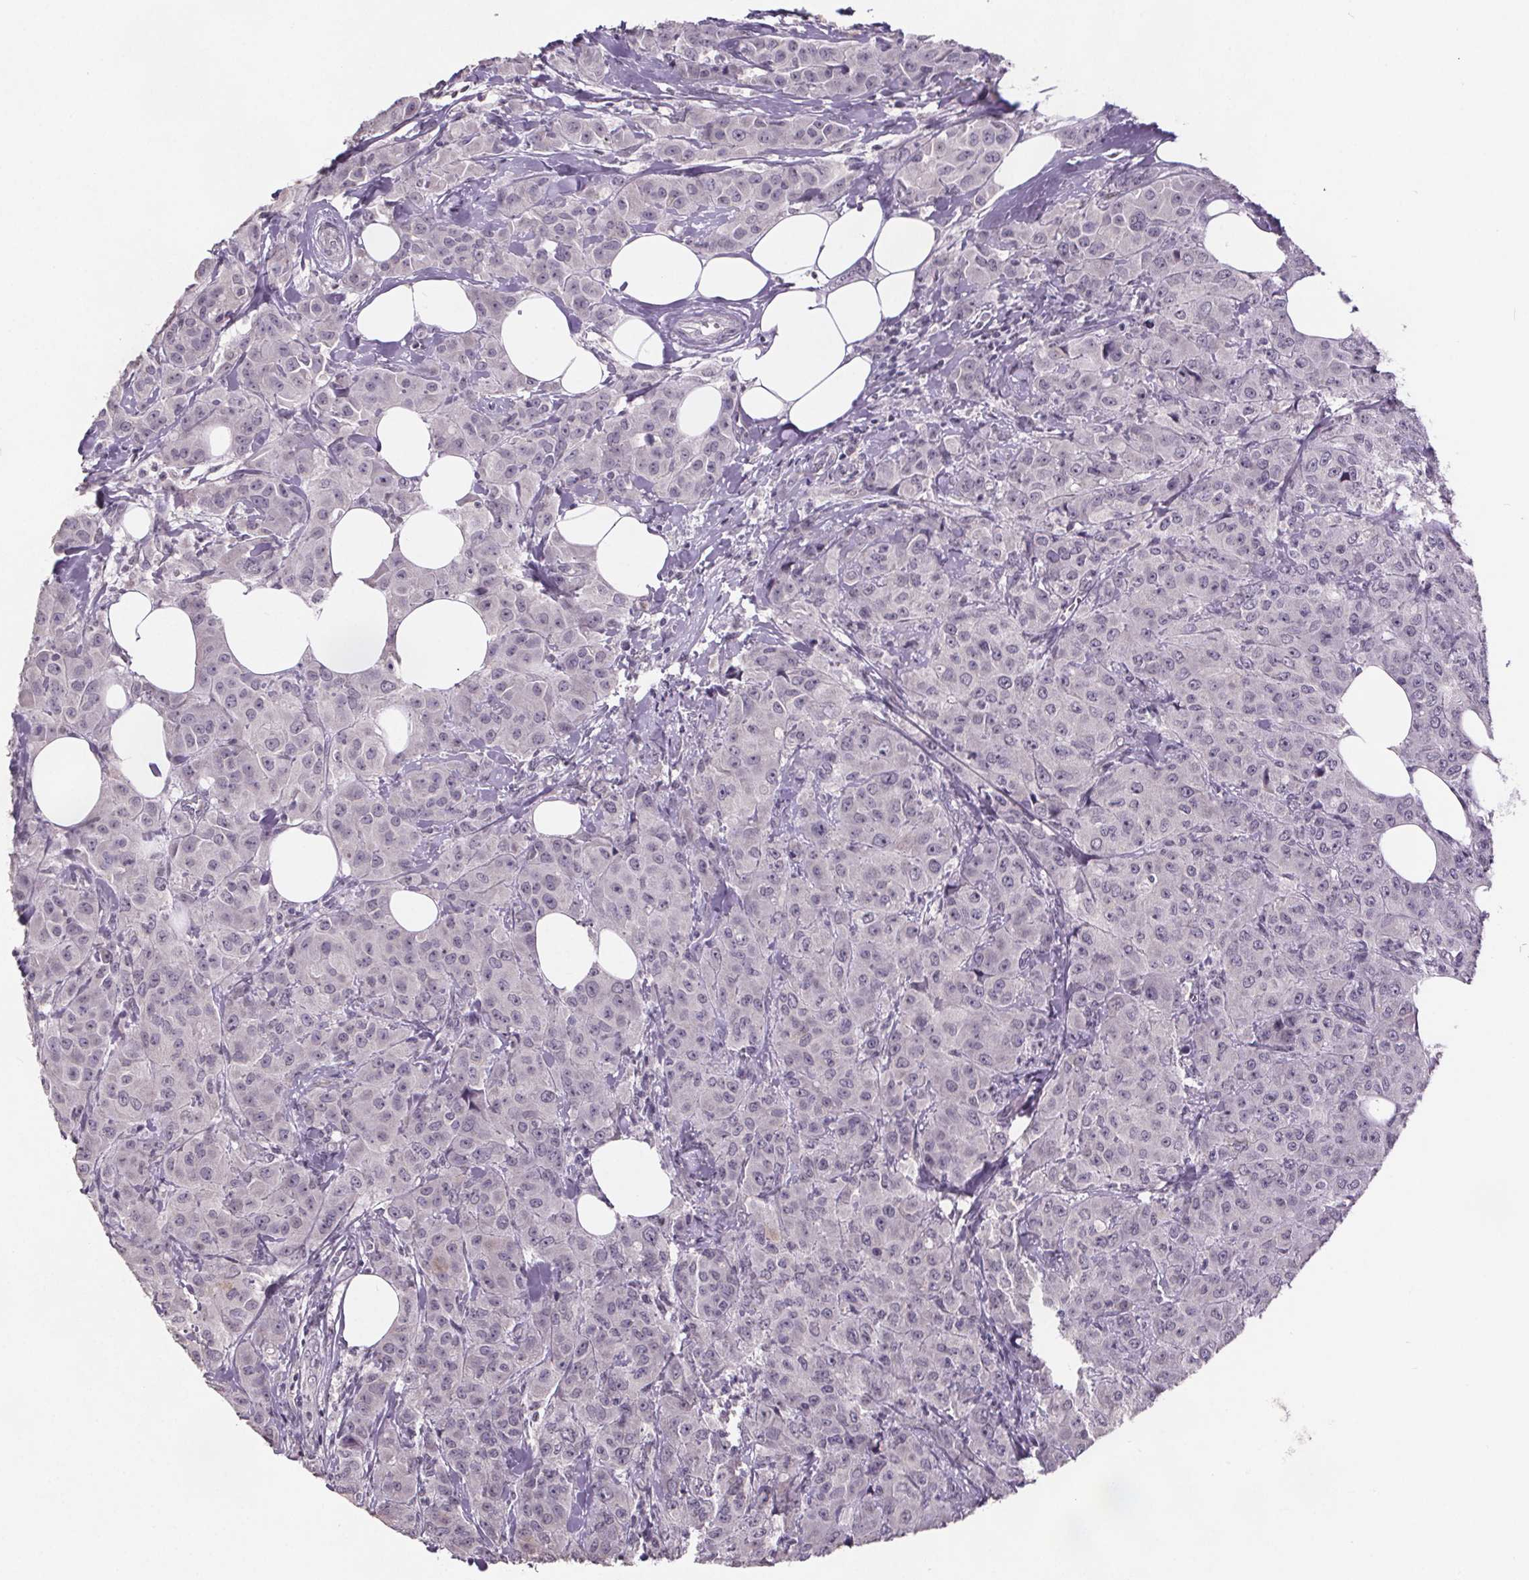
{"staining": {"intensity": "negative", "quantity": "none", "location": "none"}, "tissue": "breast cancer", "cell_type": "Tumor cells", "image_type": "cancer", "snomed": [{"axis": "morphology", "description": "Normal tissue, NOS"}, {"axis": "morphology", "description": "Duct carcinoma"}, {"axis": "topography", "description": "Breast"}], "caption": "Breast cancer (intraductal carcinoma) was stained to show a protein in brown. There is no significant expression in tumor cells.", "gene": "NKX6-1", "patient": {"sex": "female", "age": 43}}